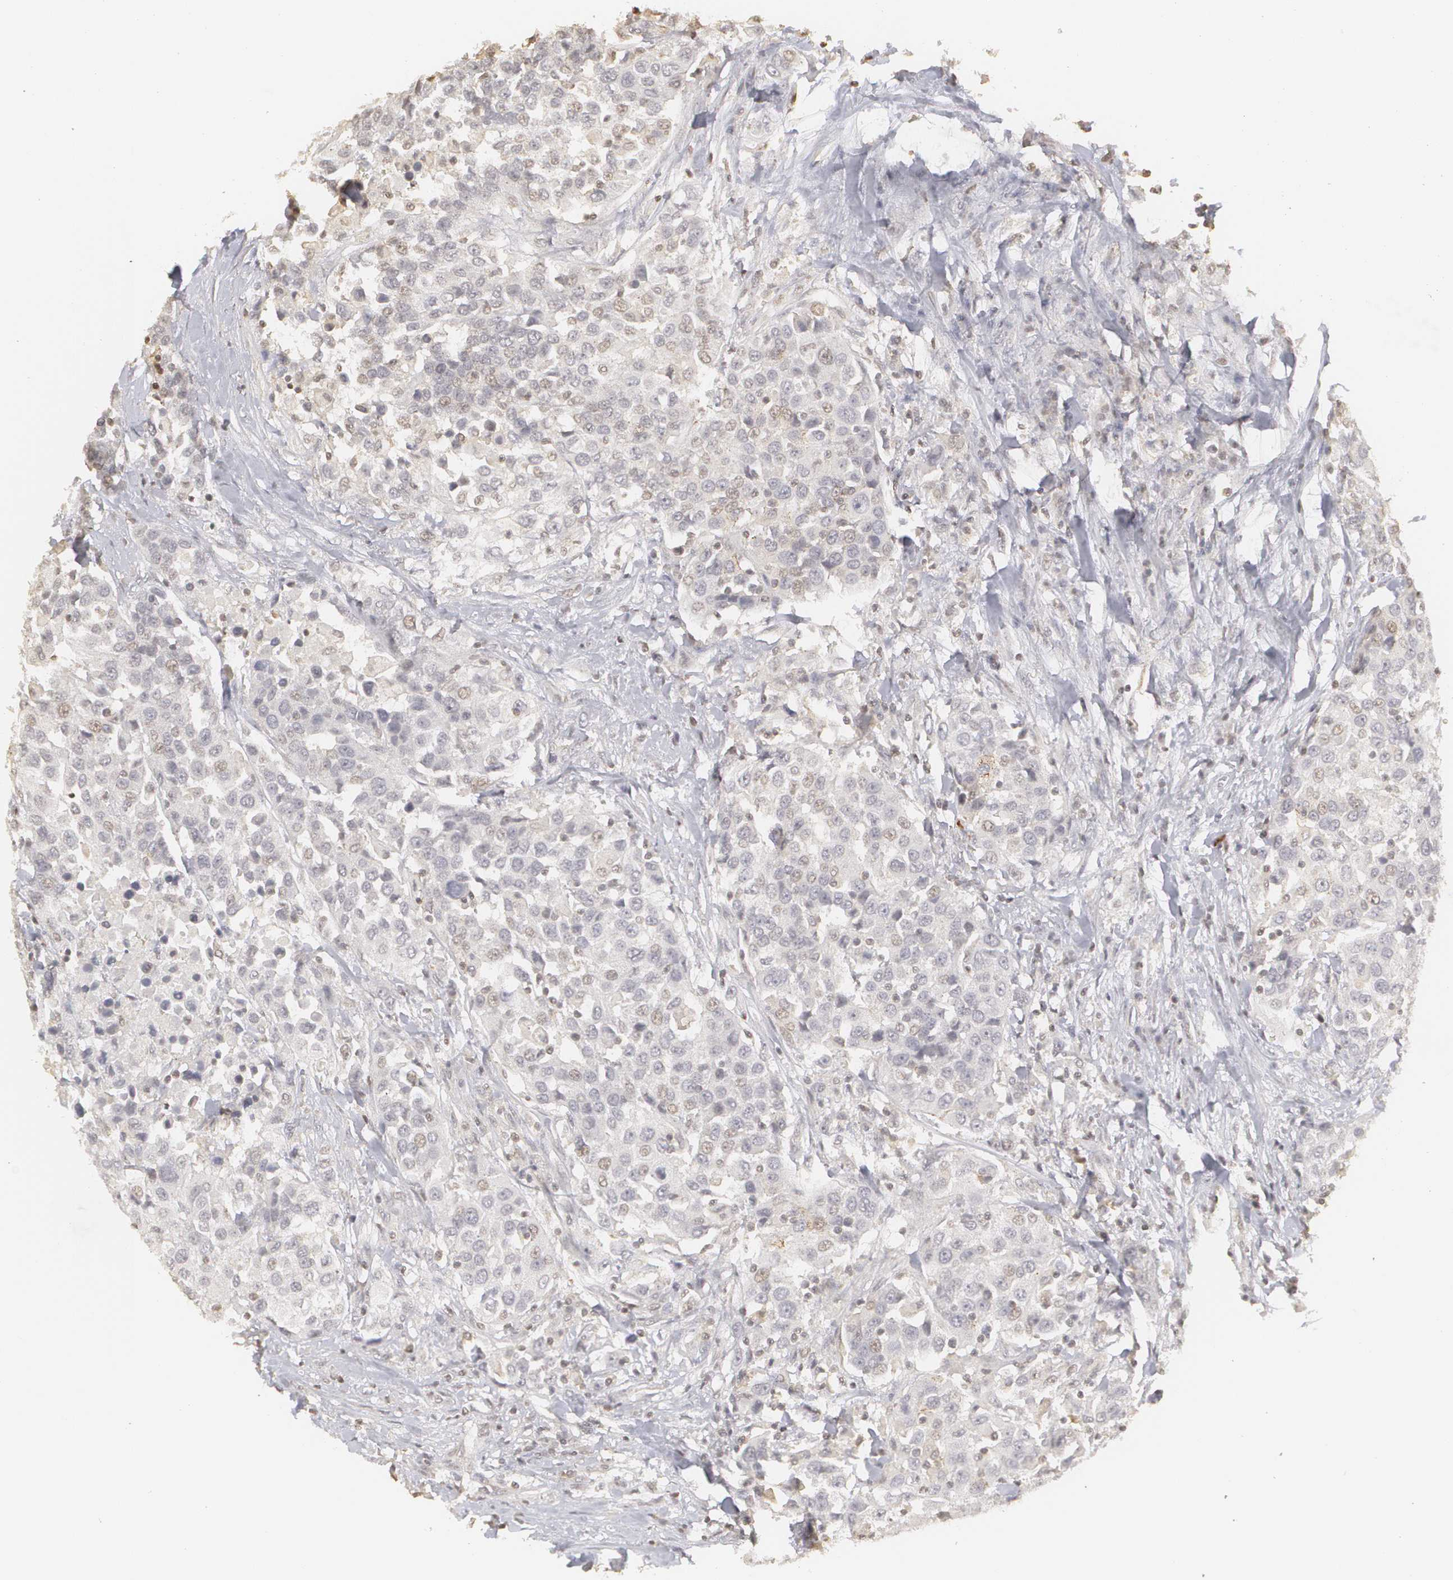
{"staining": {"intensity": "negative", "quantity": "none", "location": "none"}, "tissue": "urothelial cancer", "cell_type": "Tumor cells", "image_type": "cancer", "snomed": [{"axis": "morphology", "description": "Urothelial carcinoma, High grade"}, {"axis": "topography", "description": "Urinary bladder"}], "caption": "This is a micrograph of immunohistochemistry (IHC) staining of urothelial carcinoma (high-grade), which shows no expression in tumor cells.", "gene": "CLDN2", "patient": {"sex": "female", "age": 80}}